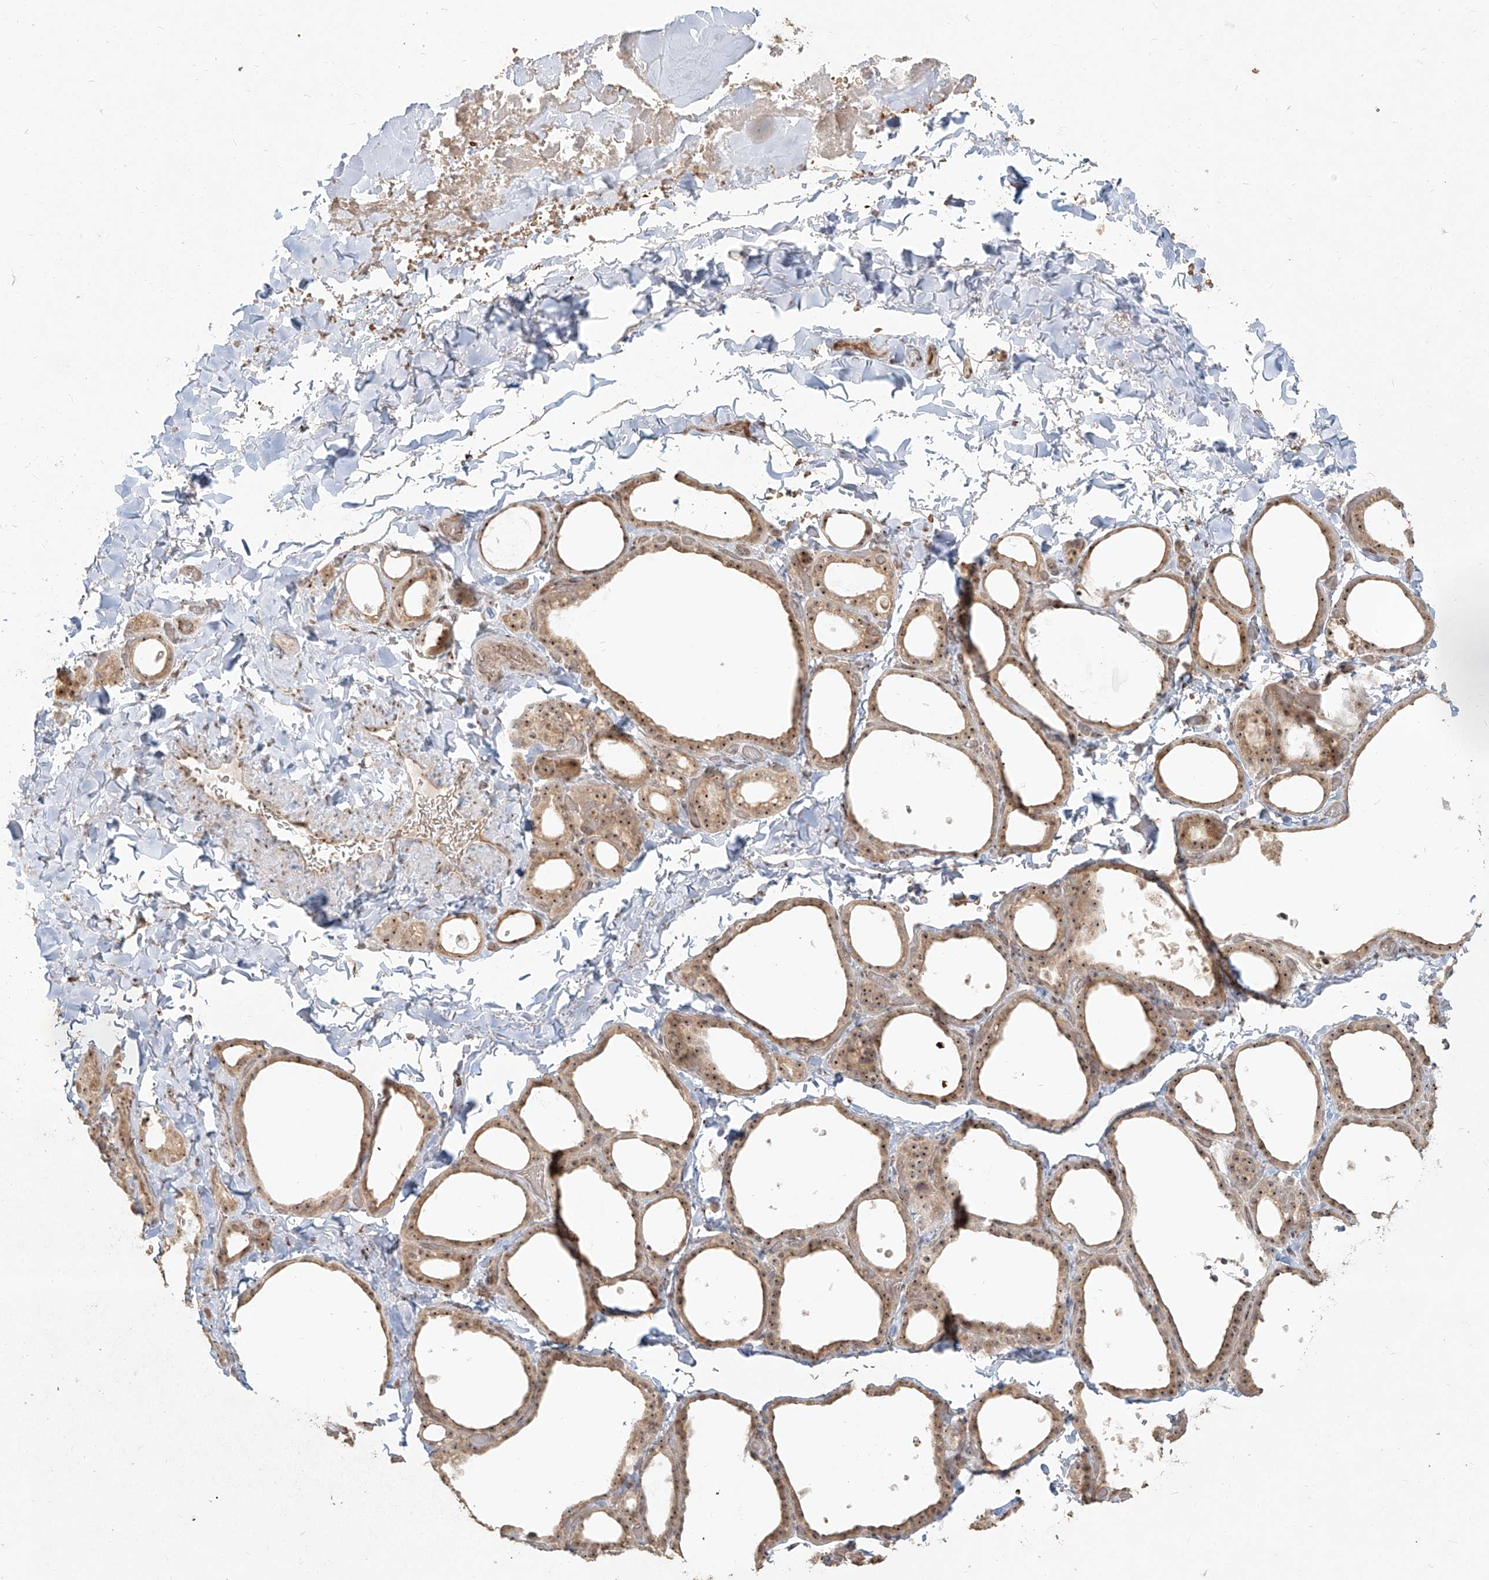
{"staining": {"intensity": "moderate", "quantity": ">75%", "location": "cytoplasmic/membranous,nuclear"}, "tissue": "thyroid gland", "cell_type": "Glandular cells", "image_type": "normal", "snomed": [{"axis": "morphology", "description": "Normal tissue, NOS"}, {"axis": "topography", "description": "Thyroid gland"}], "caption": "Glandular cells show medium levels of moderate cytoplasmic/membranous,nuclear staining in about >75% of cells in unremarkable thyroid gland. (Brightfield microscopy of DAB IHC at high magnification).", "gene": "BYSL", "patient": {"sex": "female", "age": 44}}